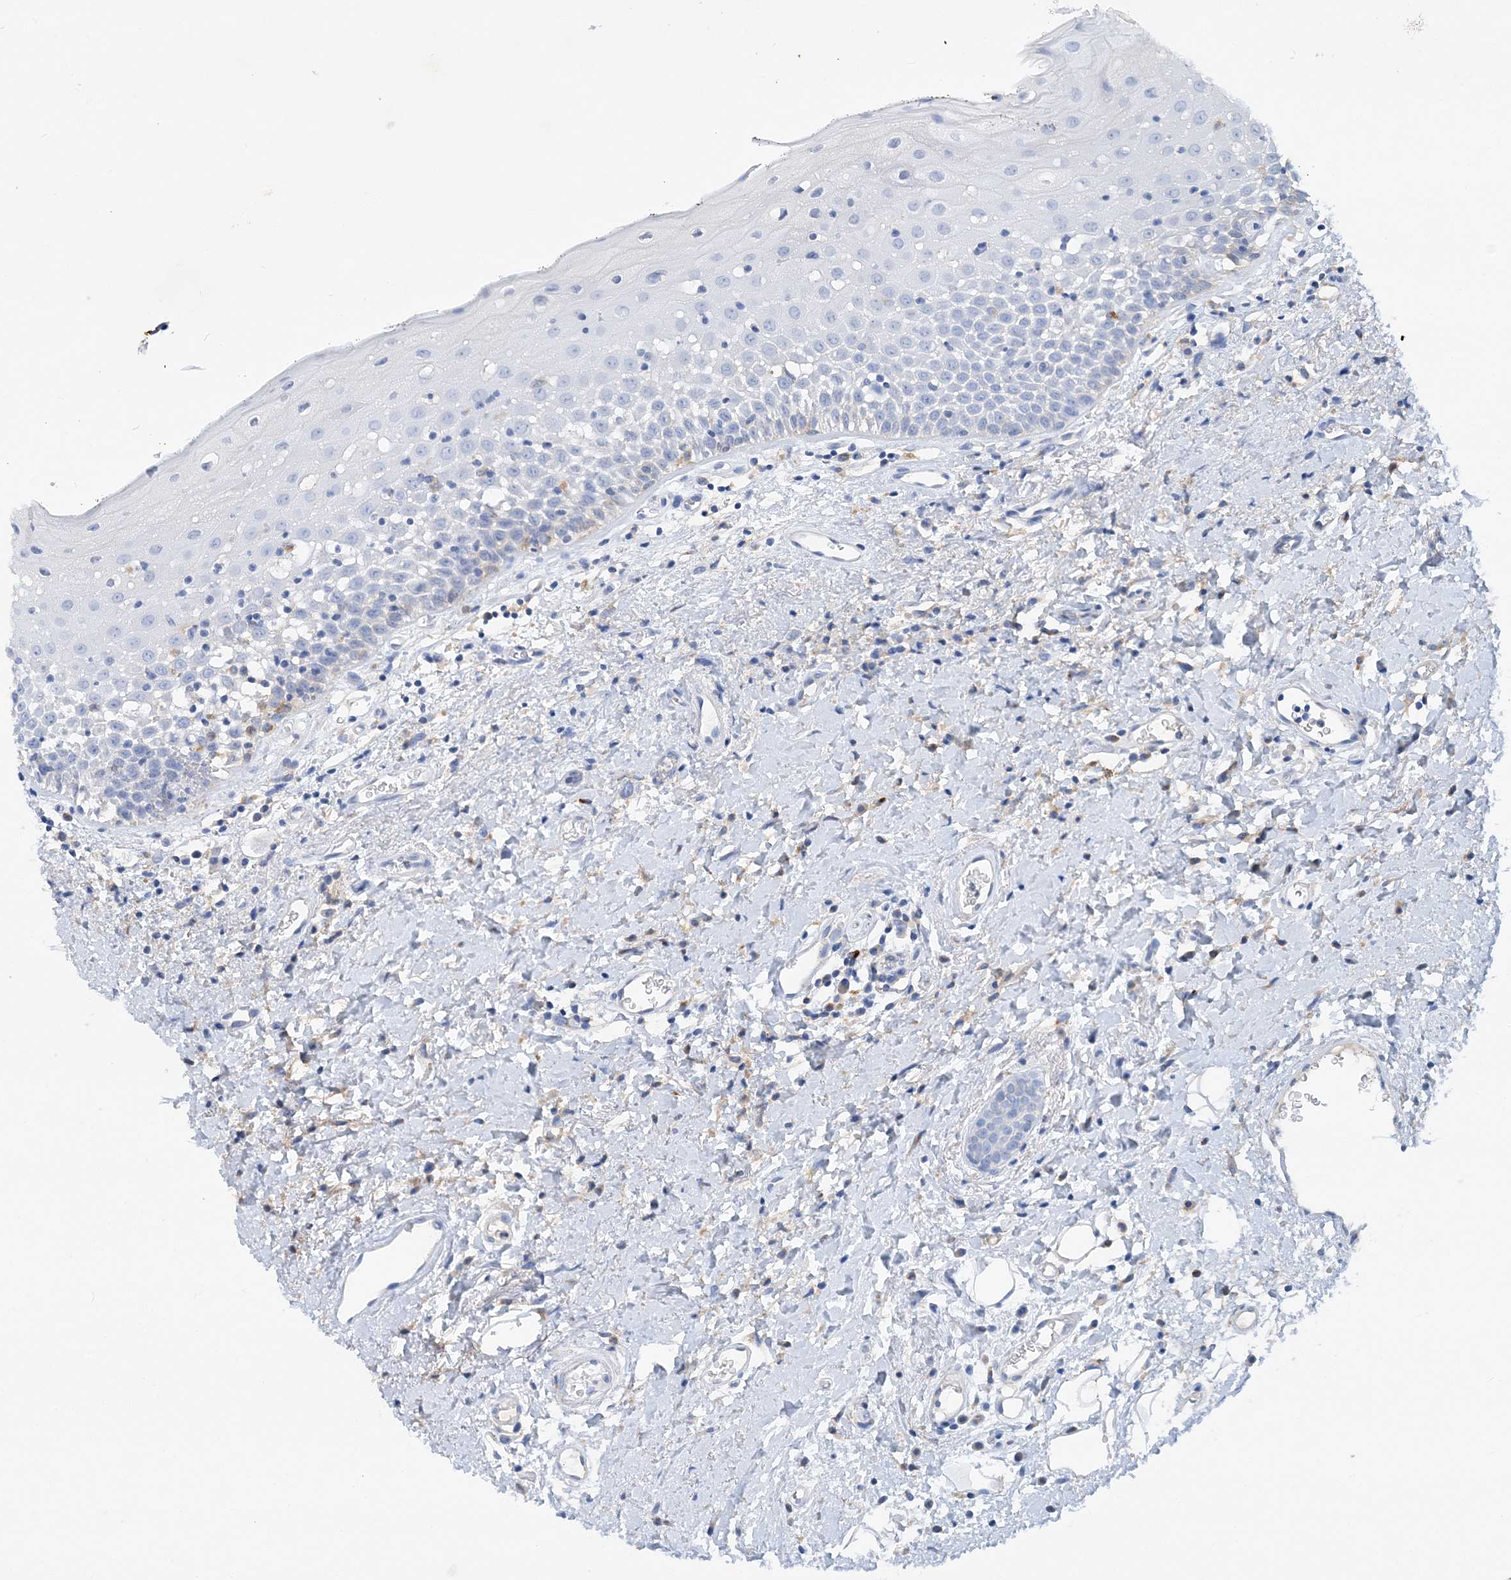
{"staining": {"intensity": "negative", "quantity": "none", "location": "none"}, "tissue": "oral mucosa", "cell_type": "Squamous epithelial cells", "image_type": "normal", "snomed": [{"axis": "morphology", "description": "Normal tissue, NOS"}, {"axis": "topography", "description": "Oral tissue"}], "caption": "Image shows no significant protein positivity in squamous epithelial cells of benign oral mucosa. (DAB immunohistochemistry (IHC) visualized using brightfield microscopy, high magnification).", "gene": "GRINA", "patient": {"sex": "male", "age": 74}}